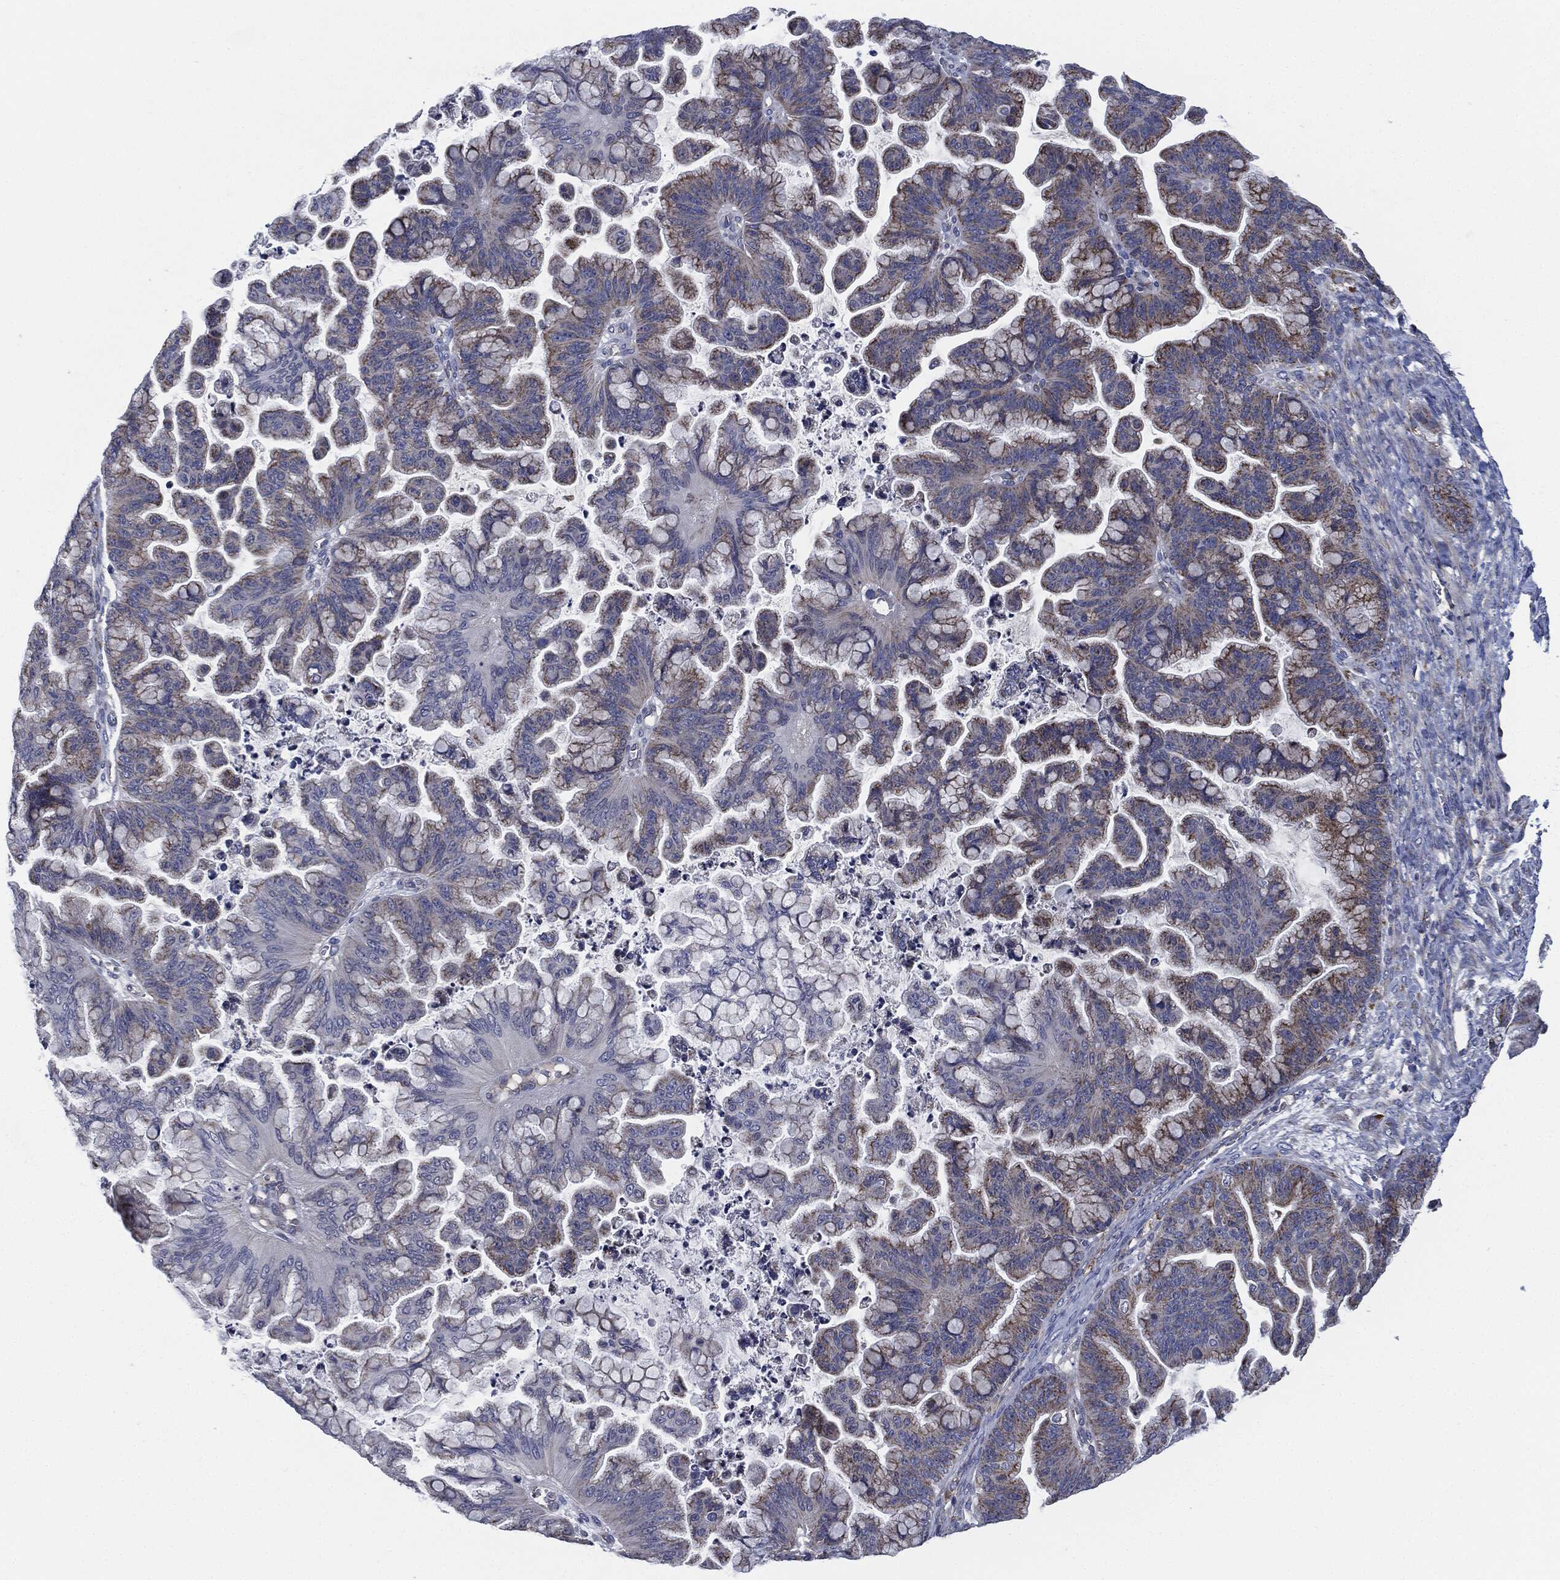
{"staining": {"intensity": "strong", "quantity": "25%-75%", "location": "cytoplasmic/membranous"}, "tissue": "ovarian cancer", "cell_type": "Tumor cells", "image_type": "cancer", "snomed": [{"axis": "morphology", "description": "Cystadenocarcinoma, mucinous, NOS"}, {"axis": "topography", "description": "Ovary"}], "caption": "An image of human ovarian cancer stained for a protein demonstrates strong cytoplasmic/membranous brown staining in tumor cells.", "gene": "SIGLEC9", "patient": {"sex": "female", "age": 67}}